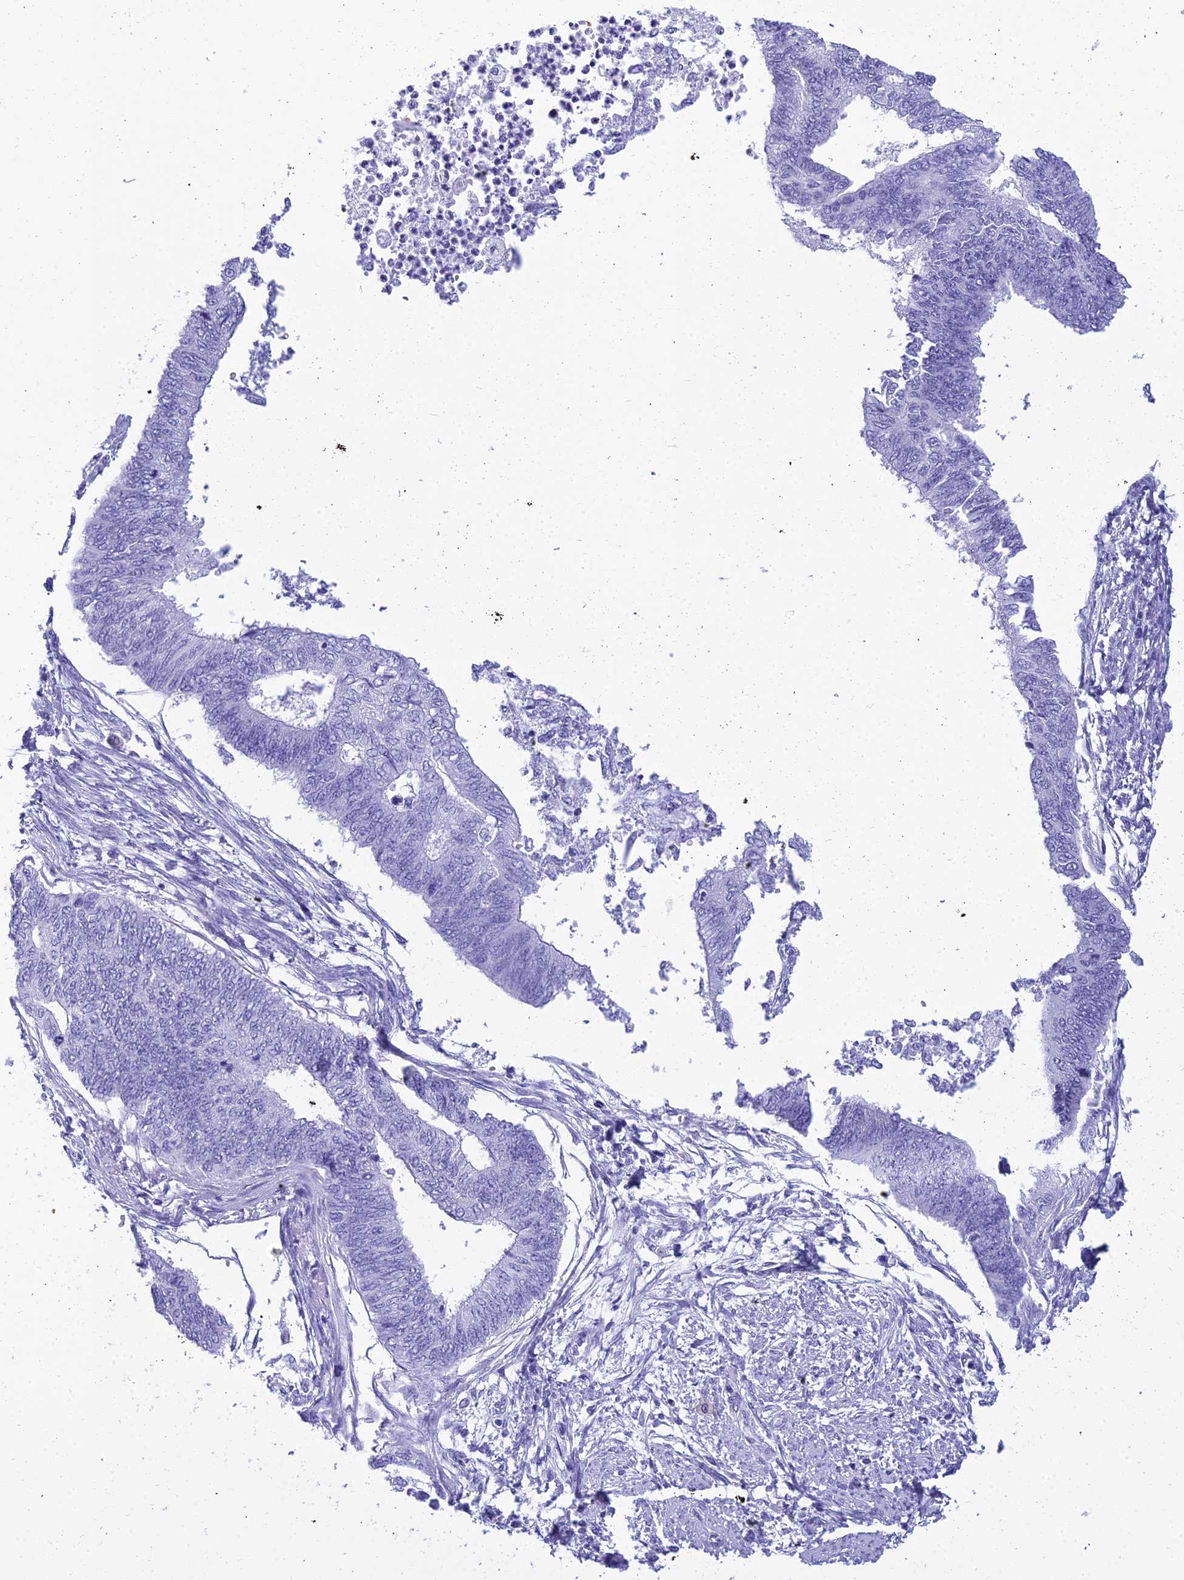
{"staining": {"intensity": "negative", "quantity": "none", "location": "none"}, "tissue": "endometrial cancer", "cell_type": "Tumor cells", "image_type": "cancer", "snomed": [{"axis": "morphology", "description": "Adenocarcinoma, NOS"}, {"axis": "topography", "description": "Endometrium"}], "caption": "Immunohistochemistry (IHC) of human endometrial adenocarcinoma displays no expression in tumor cells.", "gene": "ZNF442", "patient": {"sex": "female", "age": 68}}